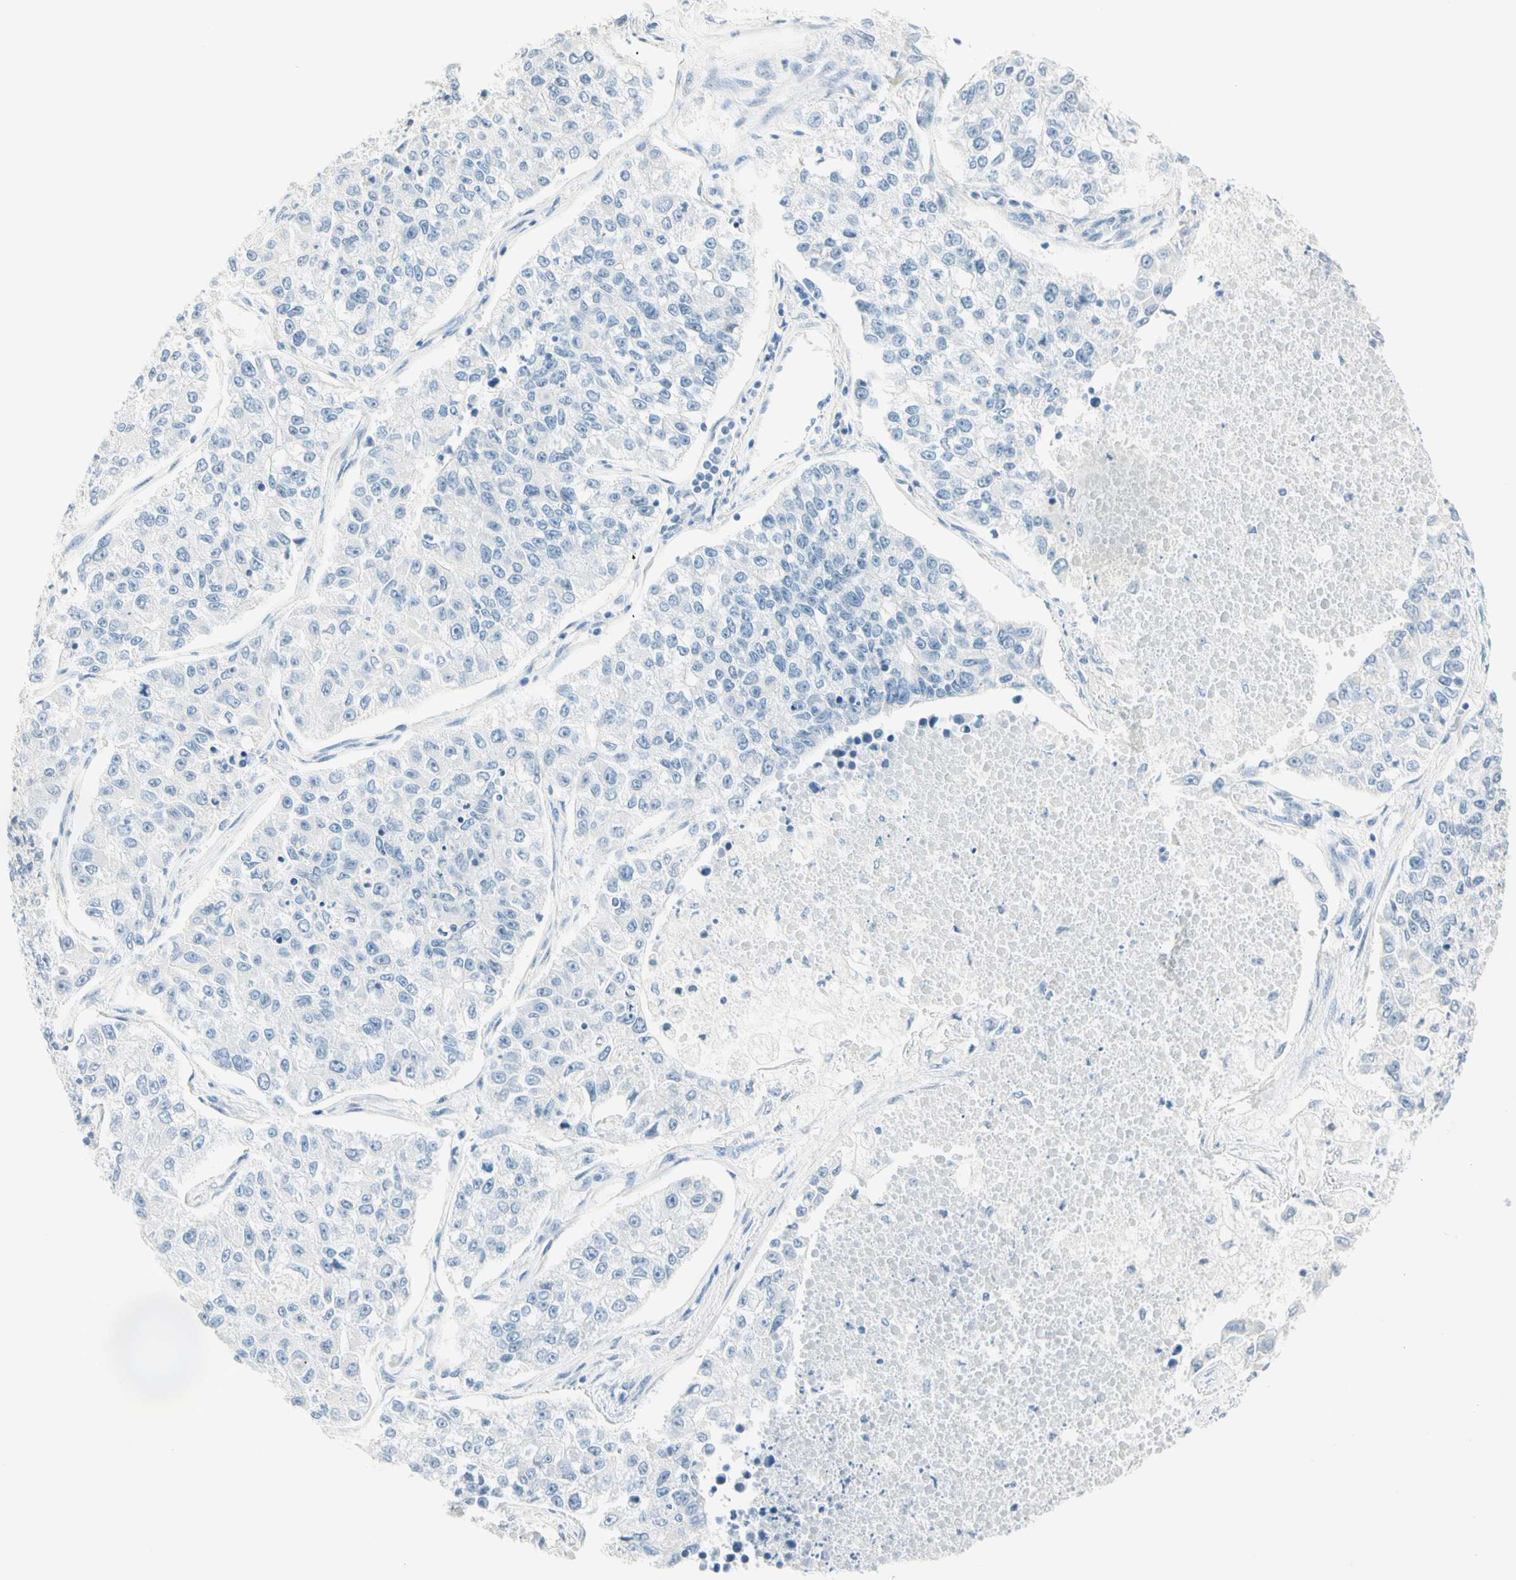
{"staining": {"intensity": "negative", "quantity": "none", "location": "none"}, "tissue": "lung cancer", "cell_type": "Tumor cells", "image_type": "cancer", "snomed": [{"axis": "morphology", "description": "Adenocarcinoma, NOS"}, {"axis": "topography", "description": "Lung"}], "caption": "Lung cancer was stained to show a protein in brown. There is no significant staining in tumor cells.", "gene": "MLLT10", "patient": {"sex": "male", "age": 49}}